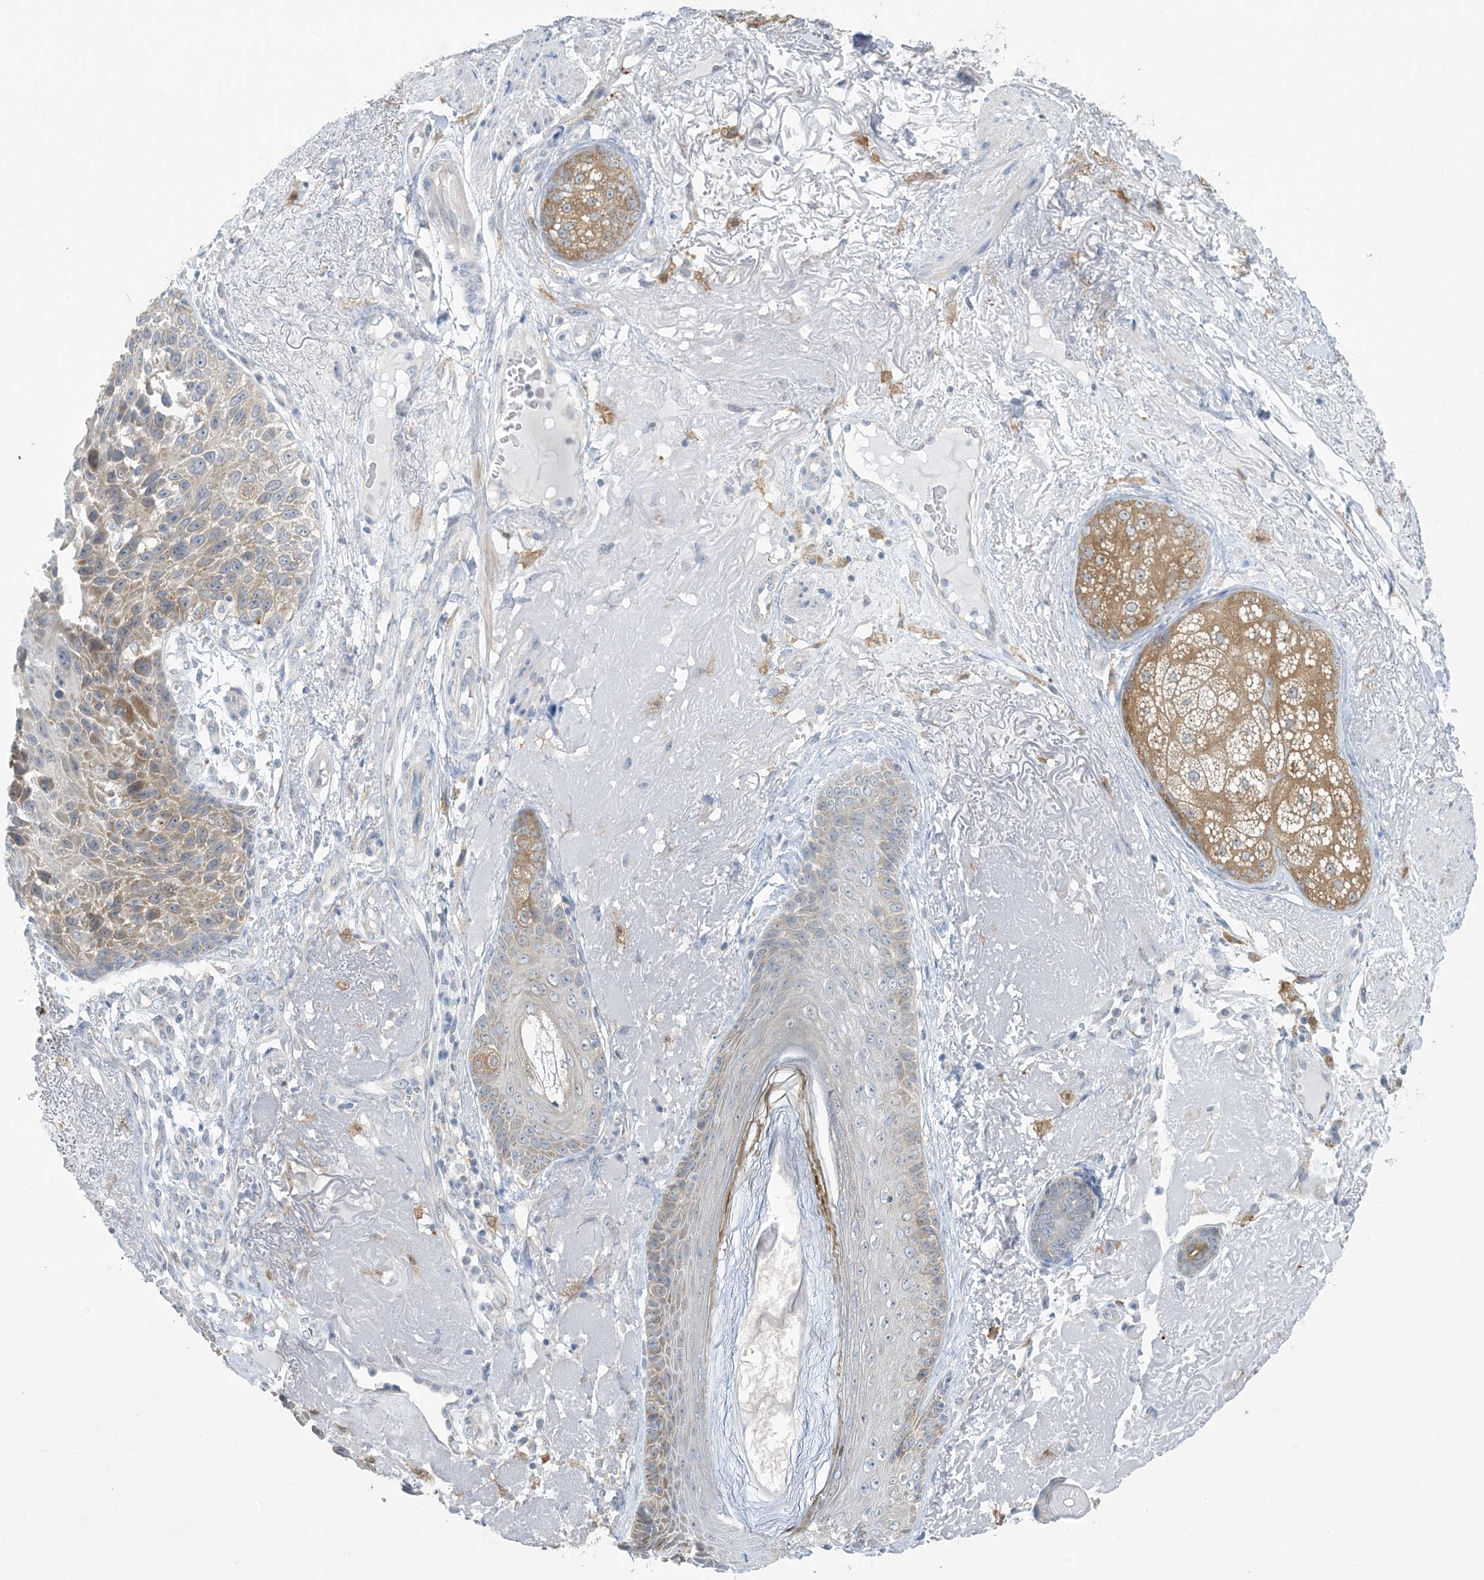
{"staining": {"intensity": "moderate", "quantity": "25%-75%", "location": "cytoplasmic/membranous"}, "tissue": "skin cancer", "cell_type": "Tumor cells", "image_type": "cancer", "snomed": [{"axis": "morphology", "description": "Squamous cell carcinoma, NOS"}, {"axis": "topography", "description": "Skin"}], "caption": "Squamous cell carcinoma (skin) stained with immunohistochemistry shows moderate cytoplasmic/membranous staining in approximately 25%-75% of tumor cells. (Brightfield microscopy of DAB IHC at high magnification).", "gene": "MRPS18A", "patient": {"sex": "female", "age": 88}}